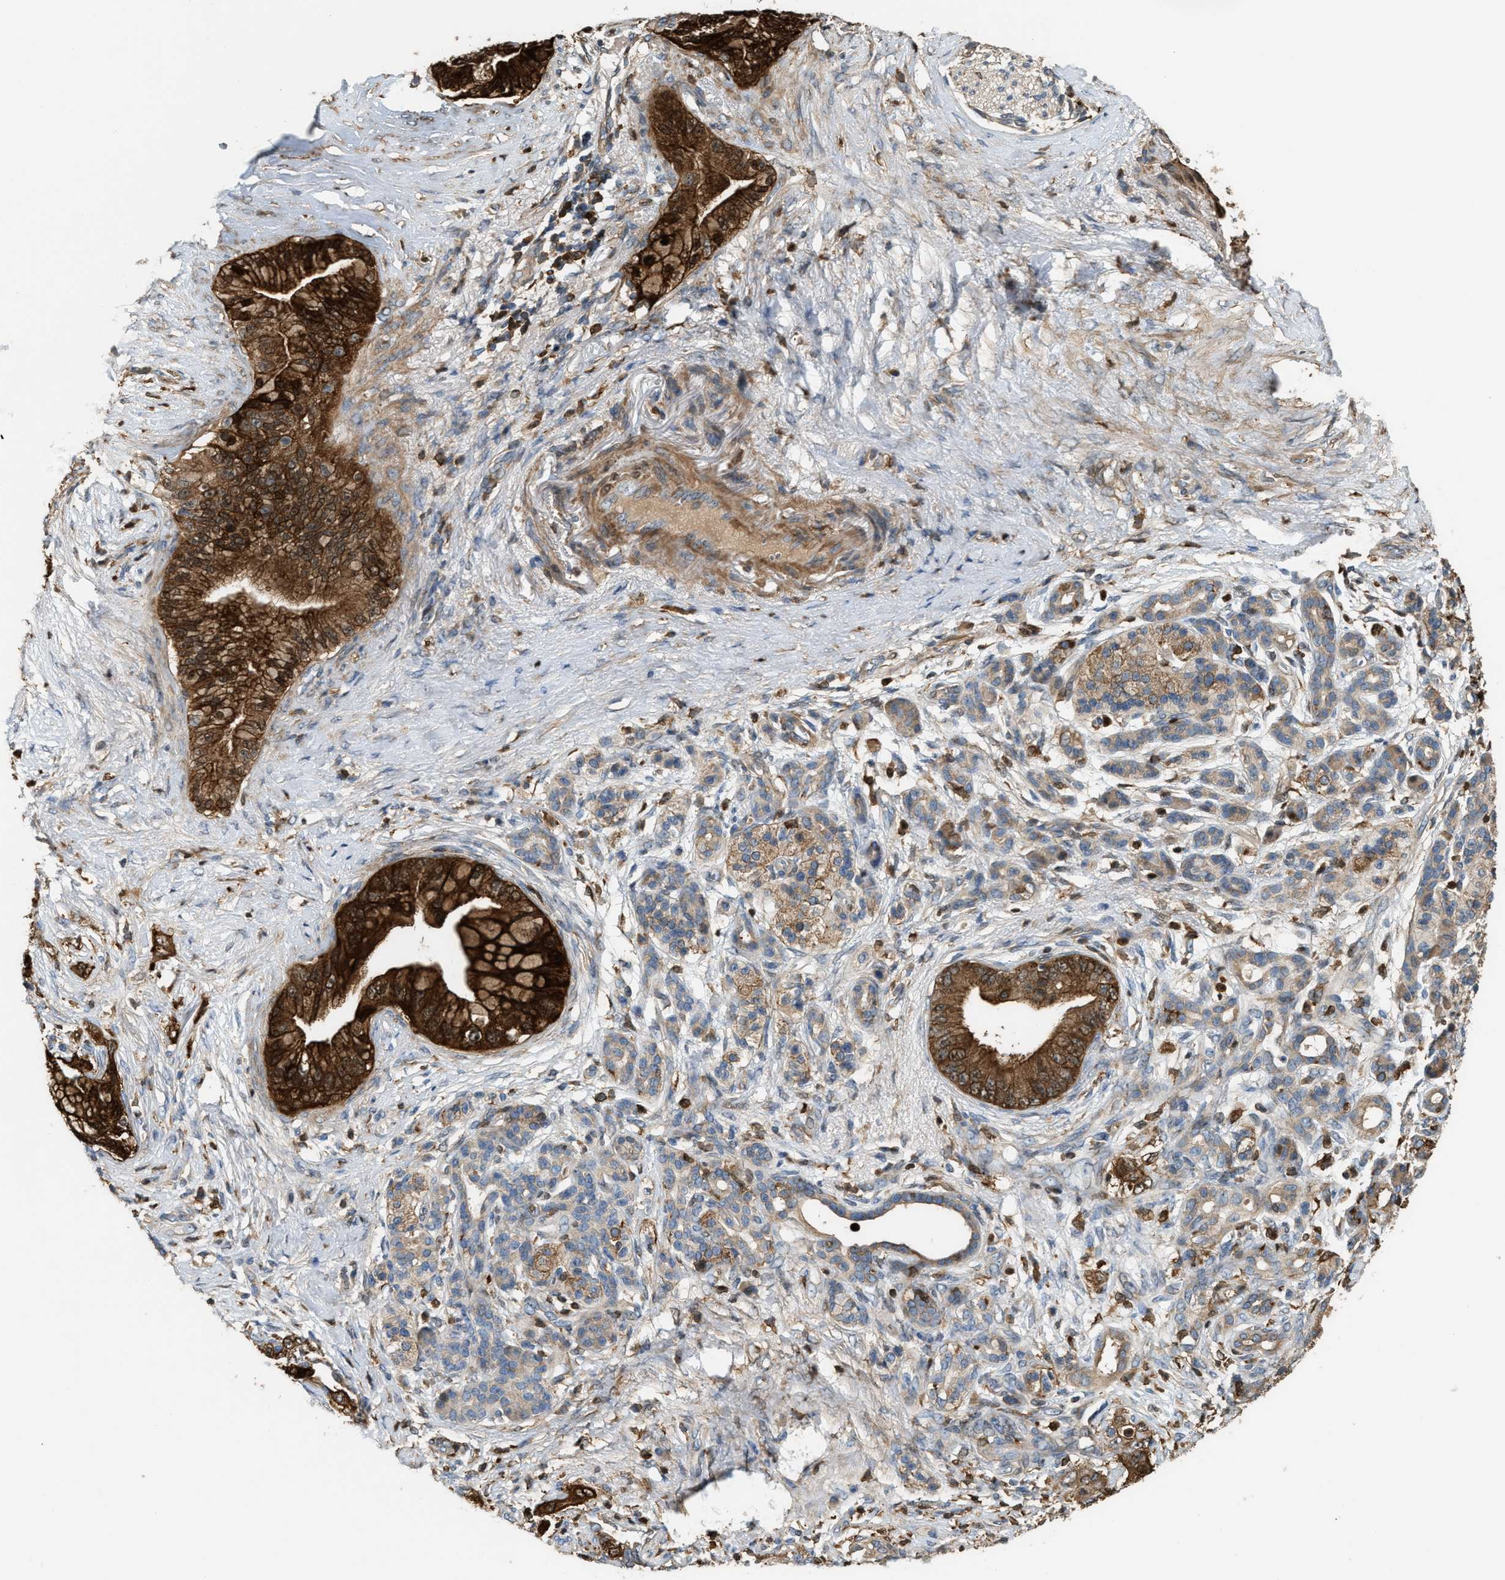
{"staining": {"intensity": "strong", "quantity": ">75%", "location": "cytoplasmic/membranous"}, "tissue": "pancreatic cancer", "cell_type": "Tumor cells", "image_type": "cancer", "snomed": [{"axis": "morphology", "description": "Adenocarcinoma, NOS"}, {"axis": "topography", "description": "Pancreas"}], "caption": "Immunohistochemistry (IHC) photomicrograph of pancreatic cancer (adenocarcinoma) stained for a protein (brown), which demonstrates high levels of strong cytoplasmic/membranous staining in approximately >75% of tumor cells.", "gene": "SERPINB5", "patient": {"sex": "male", "age": 59}}